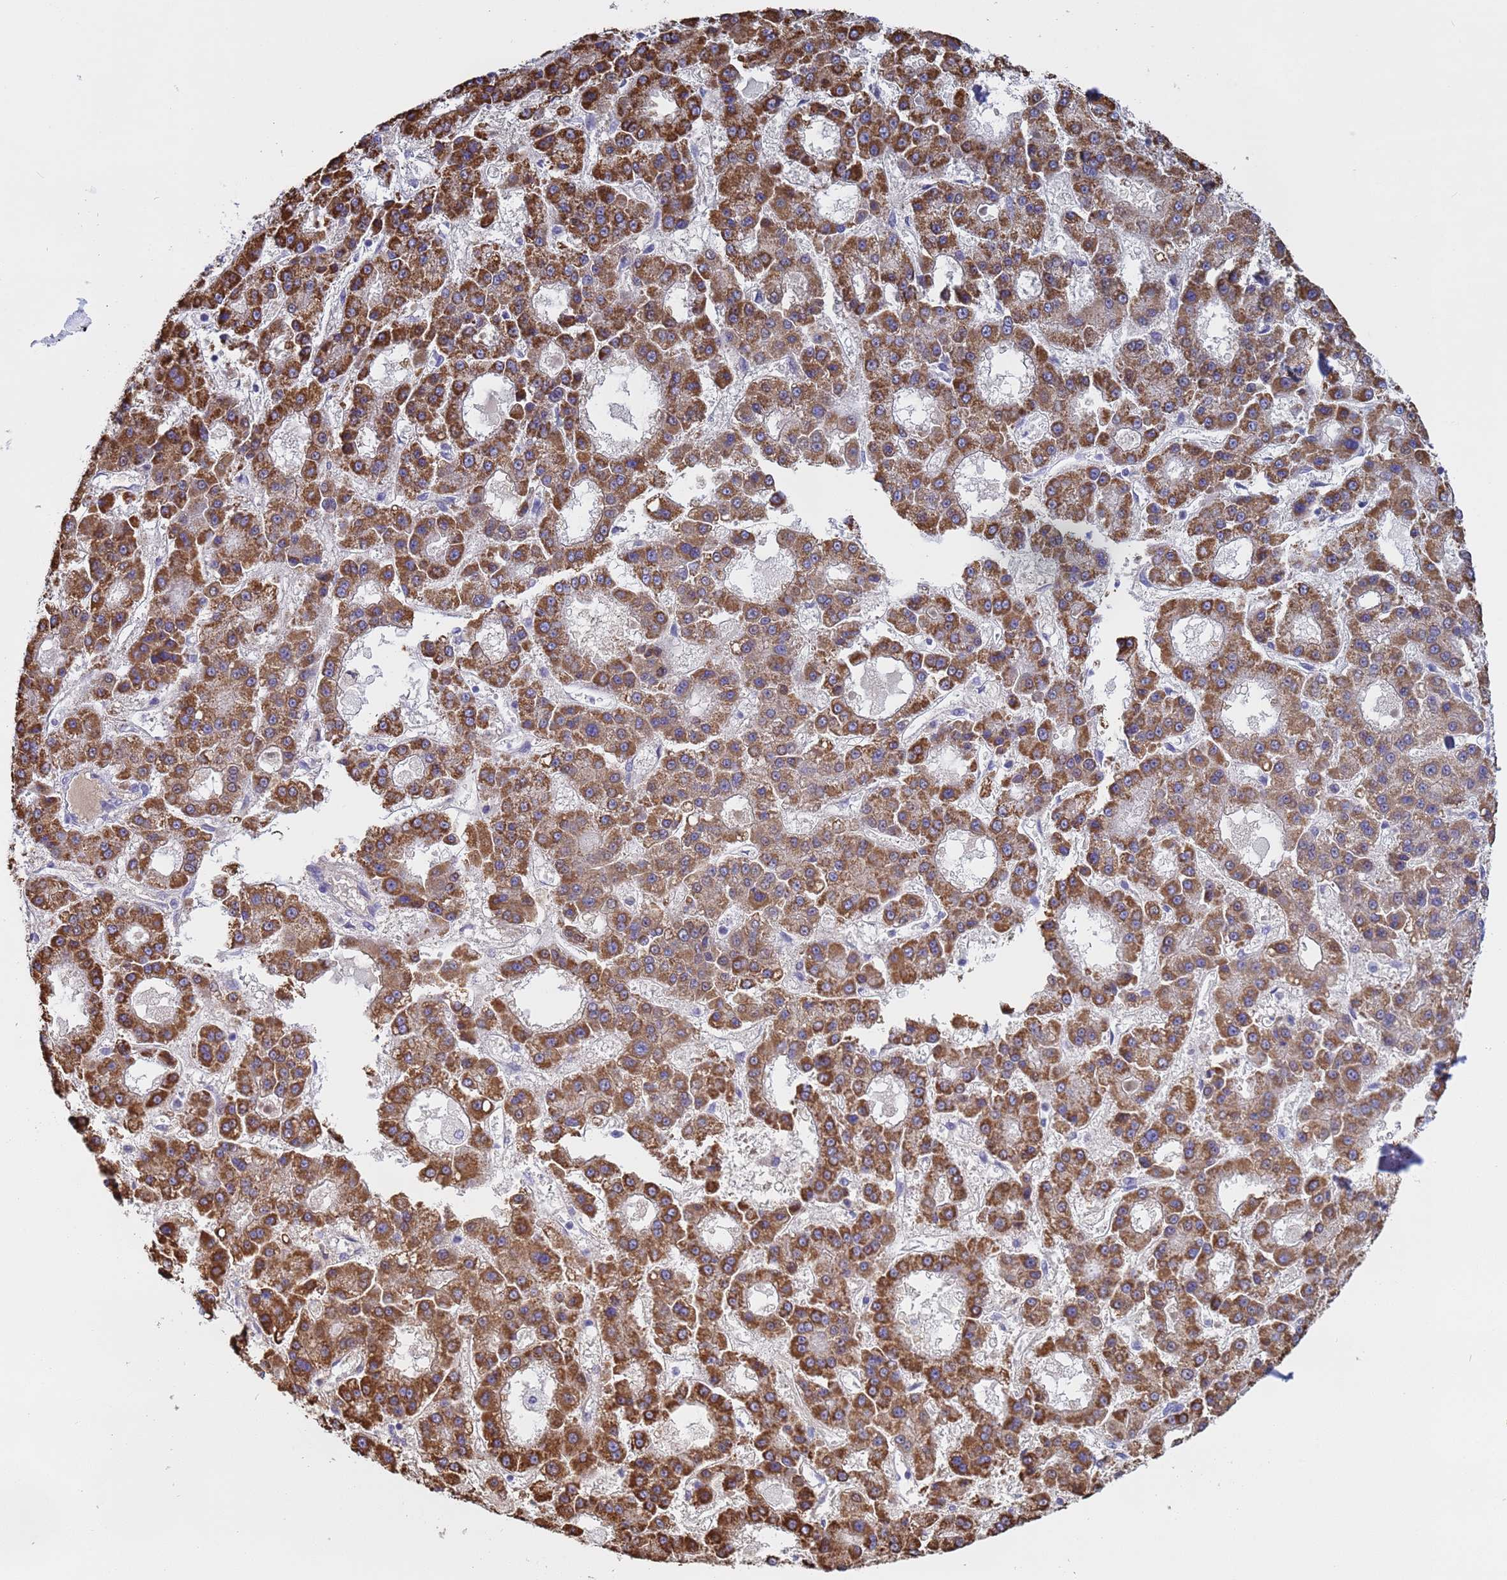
{"staining": {"intensity": "strong", "quantity": ">75%", "location": "cytoplasmic/membranous"}, "tissue": "liver cancer", "cell_type": "Tumor cells", "image_type": "cancer", "snomed": [{"axis": "morphology", "description": "Carcinoma, Hepatocellular, NOS"}, {"axis": "topography", "description": "Liver"}], "caption": "The histopathology image displays immunohistochemical staining of liver hepatocellular carcinoma. There is strong cytoplasmic/membranous expression is appreciated in approximately >75% of tumor cells.", "gene": "CAPN7", "patient": {"sex": "male", "age": 70}}